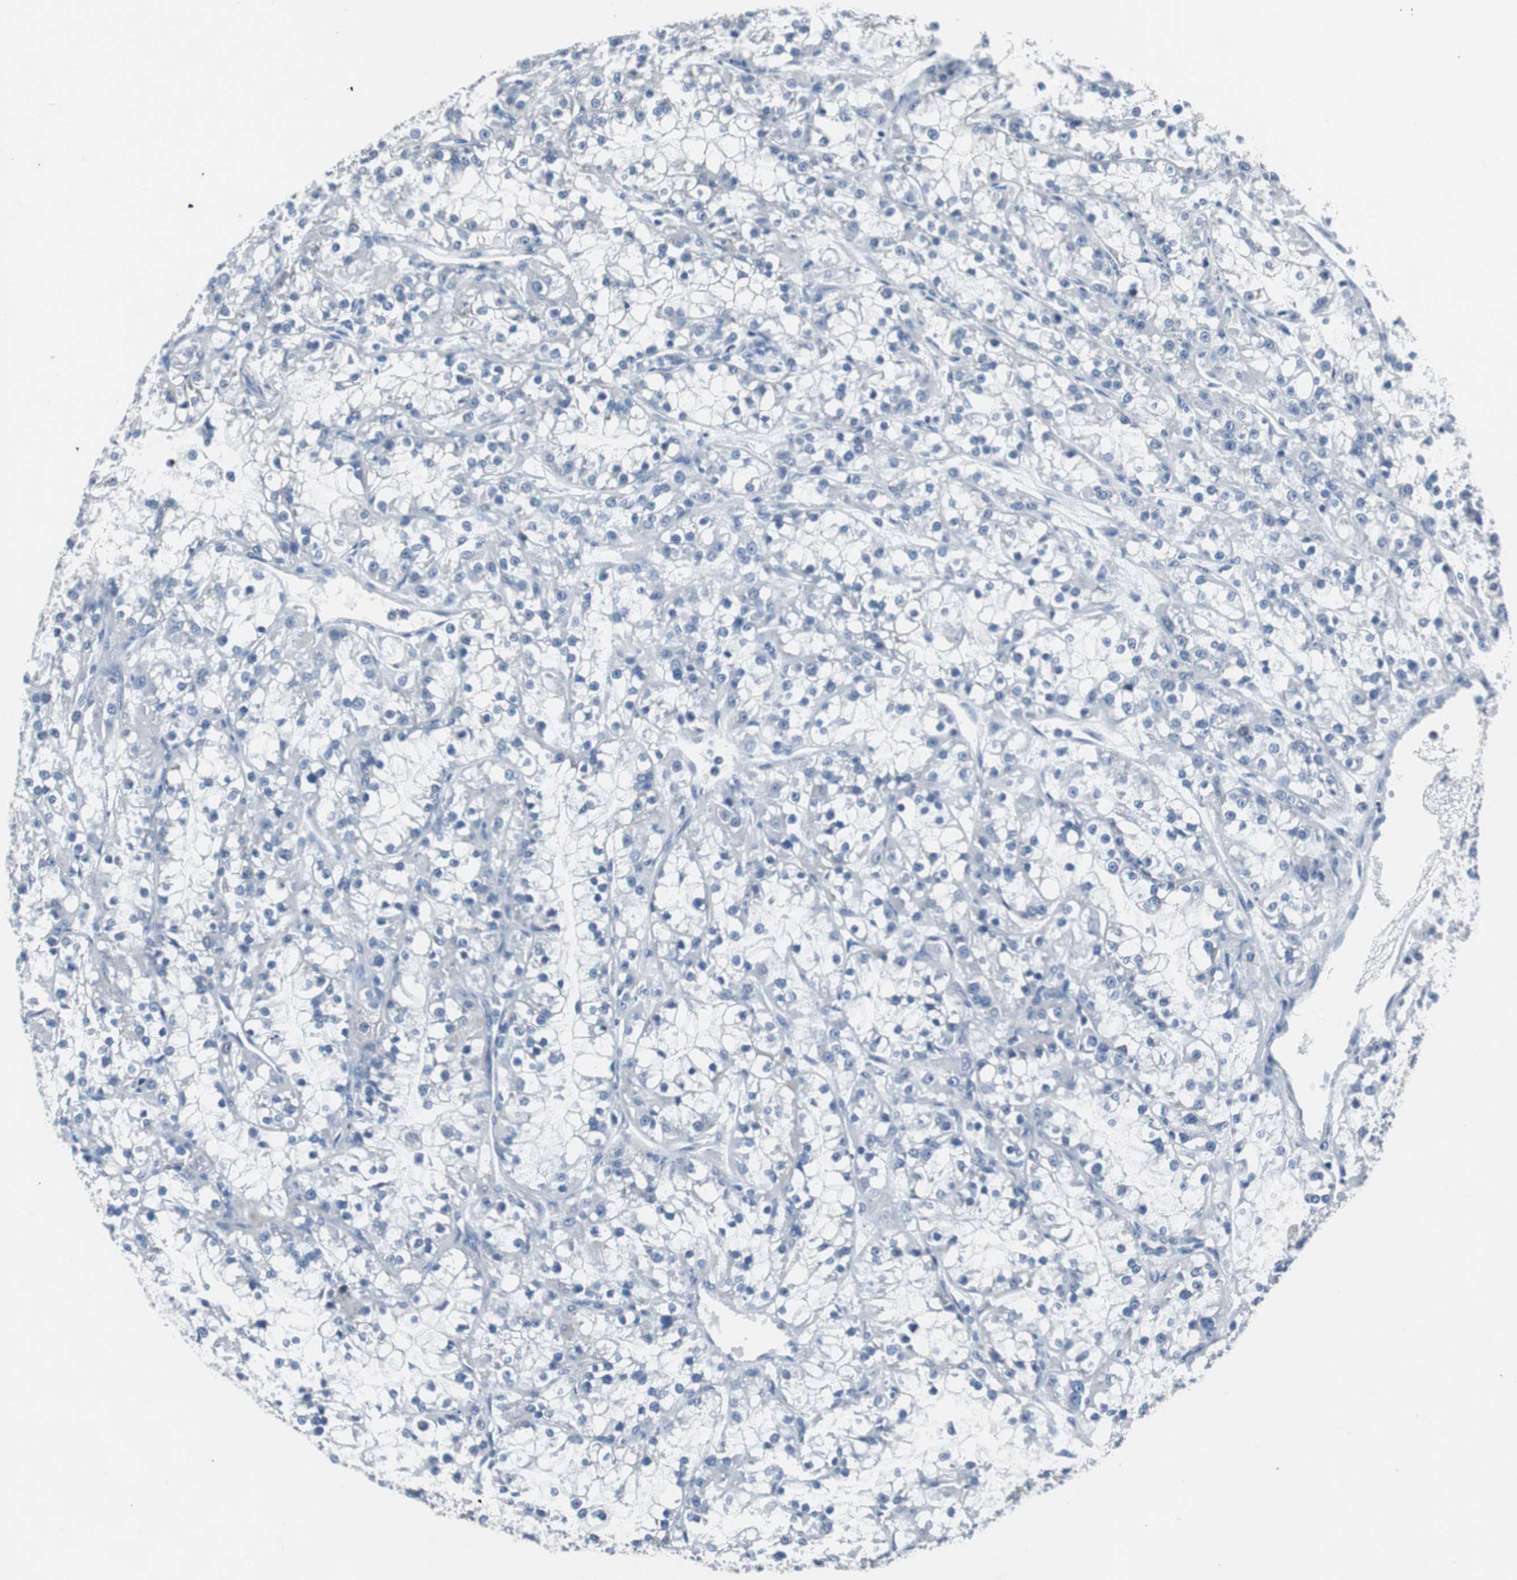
{"staining": {"intensity": "negative", "quantity": "none", "location": "none"}, "tissue": "renal cancer", "cell_type": "Tumor cells", "image_type": "cancer", "snomed": [{"axis": "morphology", "description": "Adenocarcinoma, NOS"}, {"axis": "topography", "description": "Kidney"}], "caption": "Immunohistochemical staining of renal cancer exhibits no significant expression in tumor cells.", "gene": "TP63", "patient": {"sex": "female", "age": 52}}